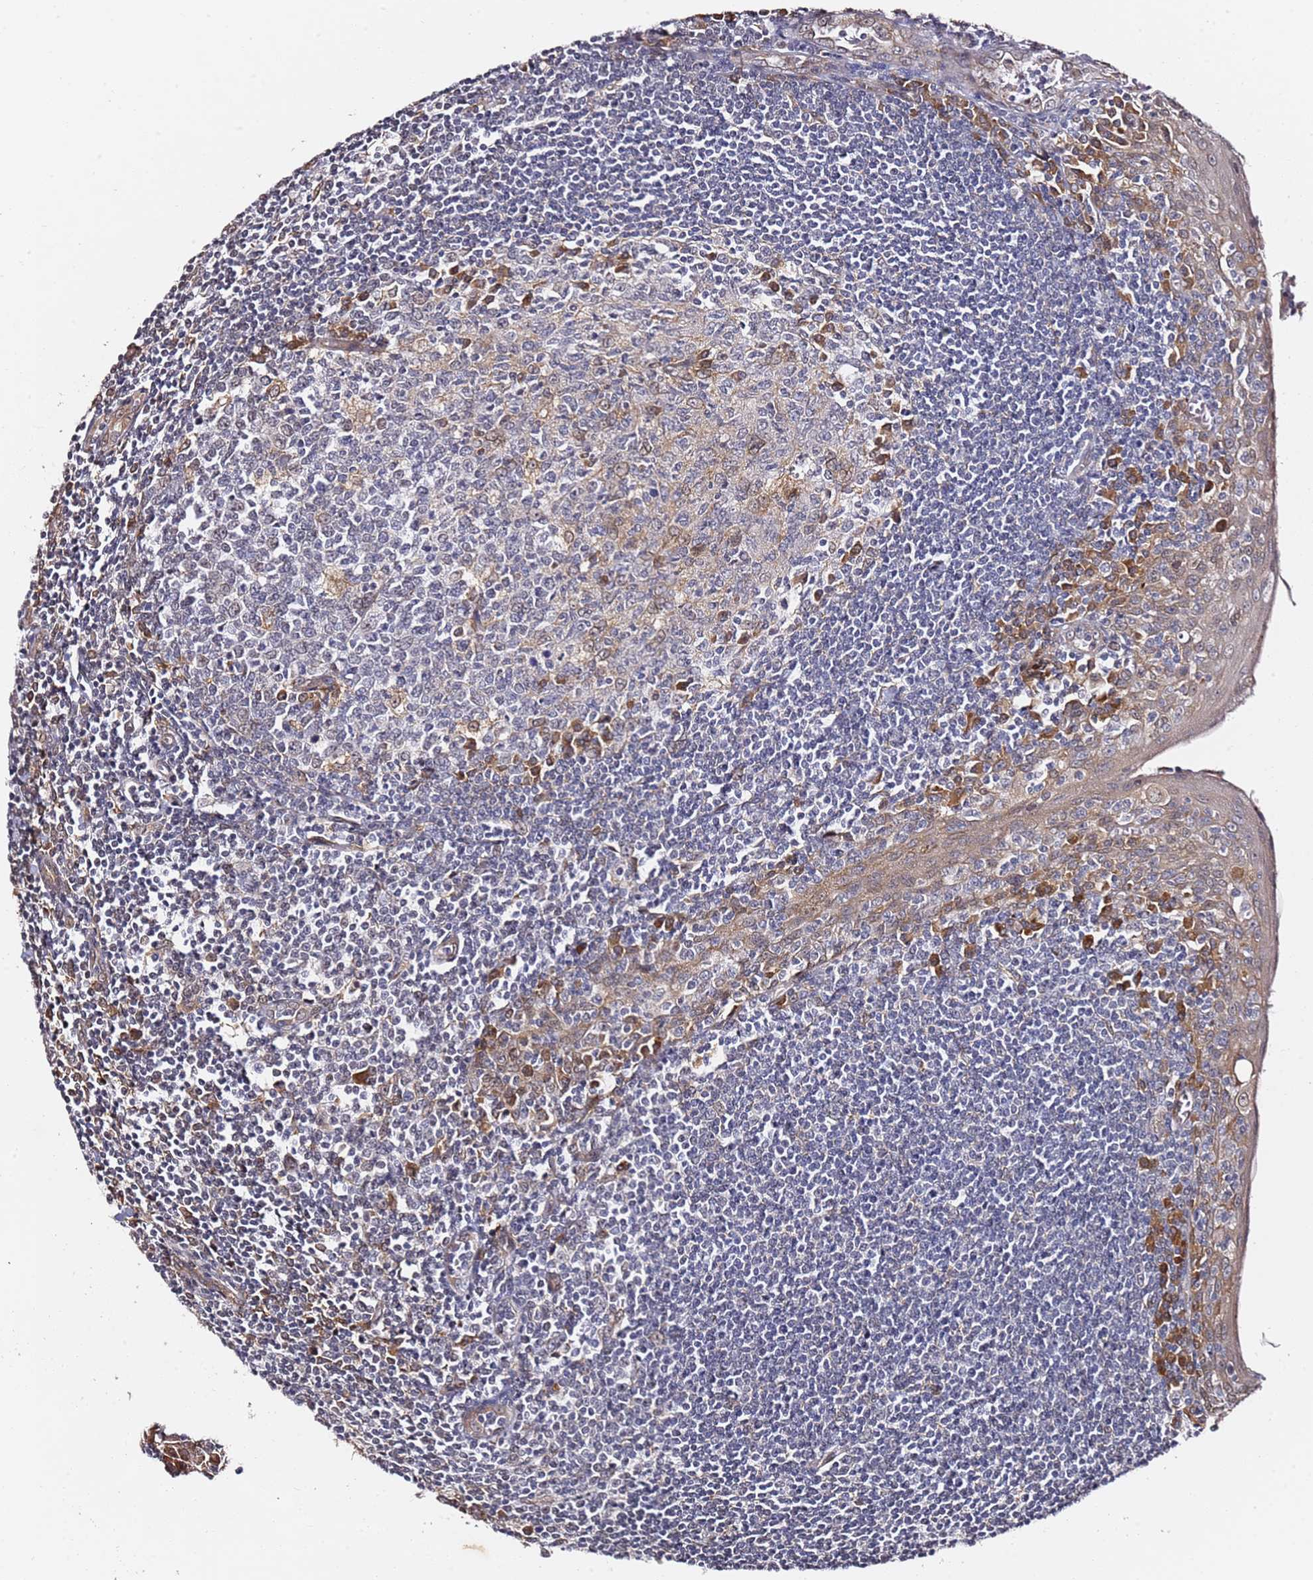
{"staining": {"intensity": "strong", "quantity": "<25%", "location": "cytoplasmic/membranous"}, "tissue": "tonsil", "cell_type": "Germinal center cells", "image_type": "normal", "snomed": [{"axis": "morphology", "description": "Normal tissue, NOS"}, {"axis": "topography", "description": "Tonsil"}], "caption": "A high-resolution image shows immunohistochemistry staining of normal tonsil, which shows strong cytoplasmic/membranous positivity in approximately <25% of germinal center cells. Ihc stains the protein of interest in brown and the nuclei are stained blue.", "gene": "PRKAB2", "patient": {"sex": "male", "age": 27}}